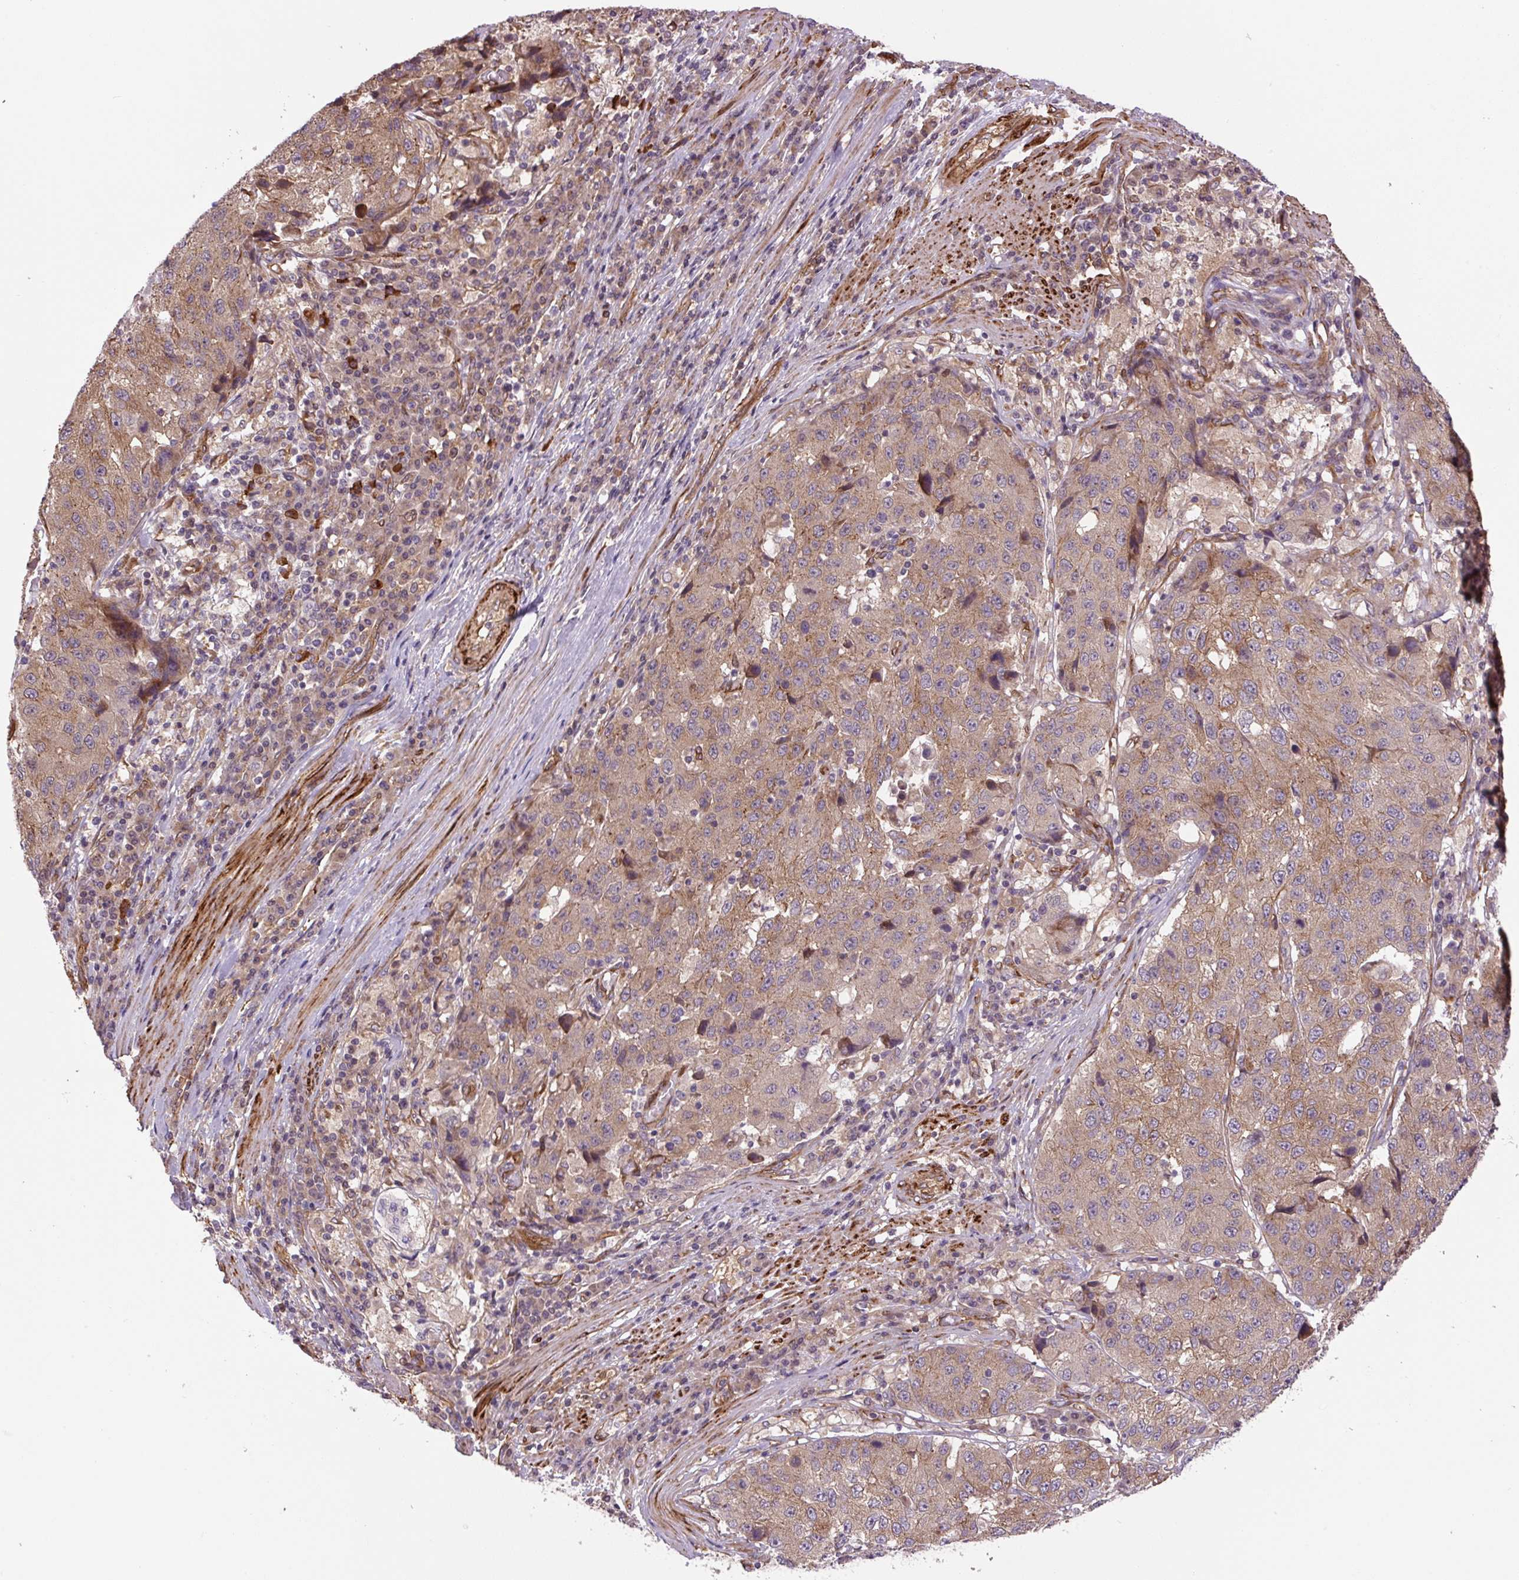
{"staining": {"intensity": "moderate", "quantity": "25%-75%", "location": "cytoplasmic/membranous"}, "tissue": "stomach cancer", "cell_type": "Tumor cells", "image_type": "cancer", "snomed": [{"axis": "morphology", "description": "Adenocarcinoma, NOS"}, {"axis": "topography", "description": "Stomach"}], "caption": "About 25%-75% of tumor cells in human stomach cancer show moderate cytoplasmic/membranous protein positivity as visualized by brown immunohistochemical staining.", "gene": "SEPTIN10", "patient": {"sex": "male", "age": 71}}